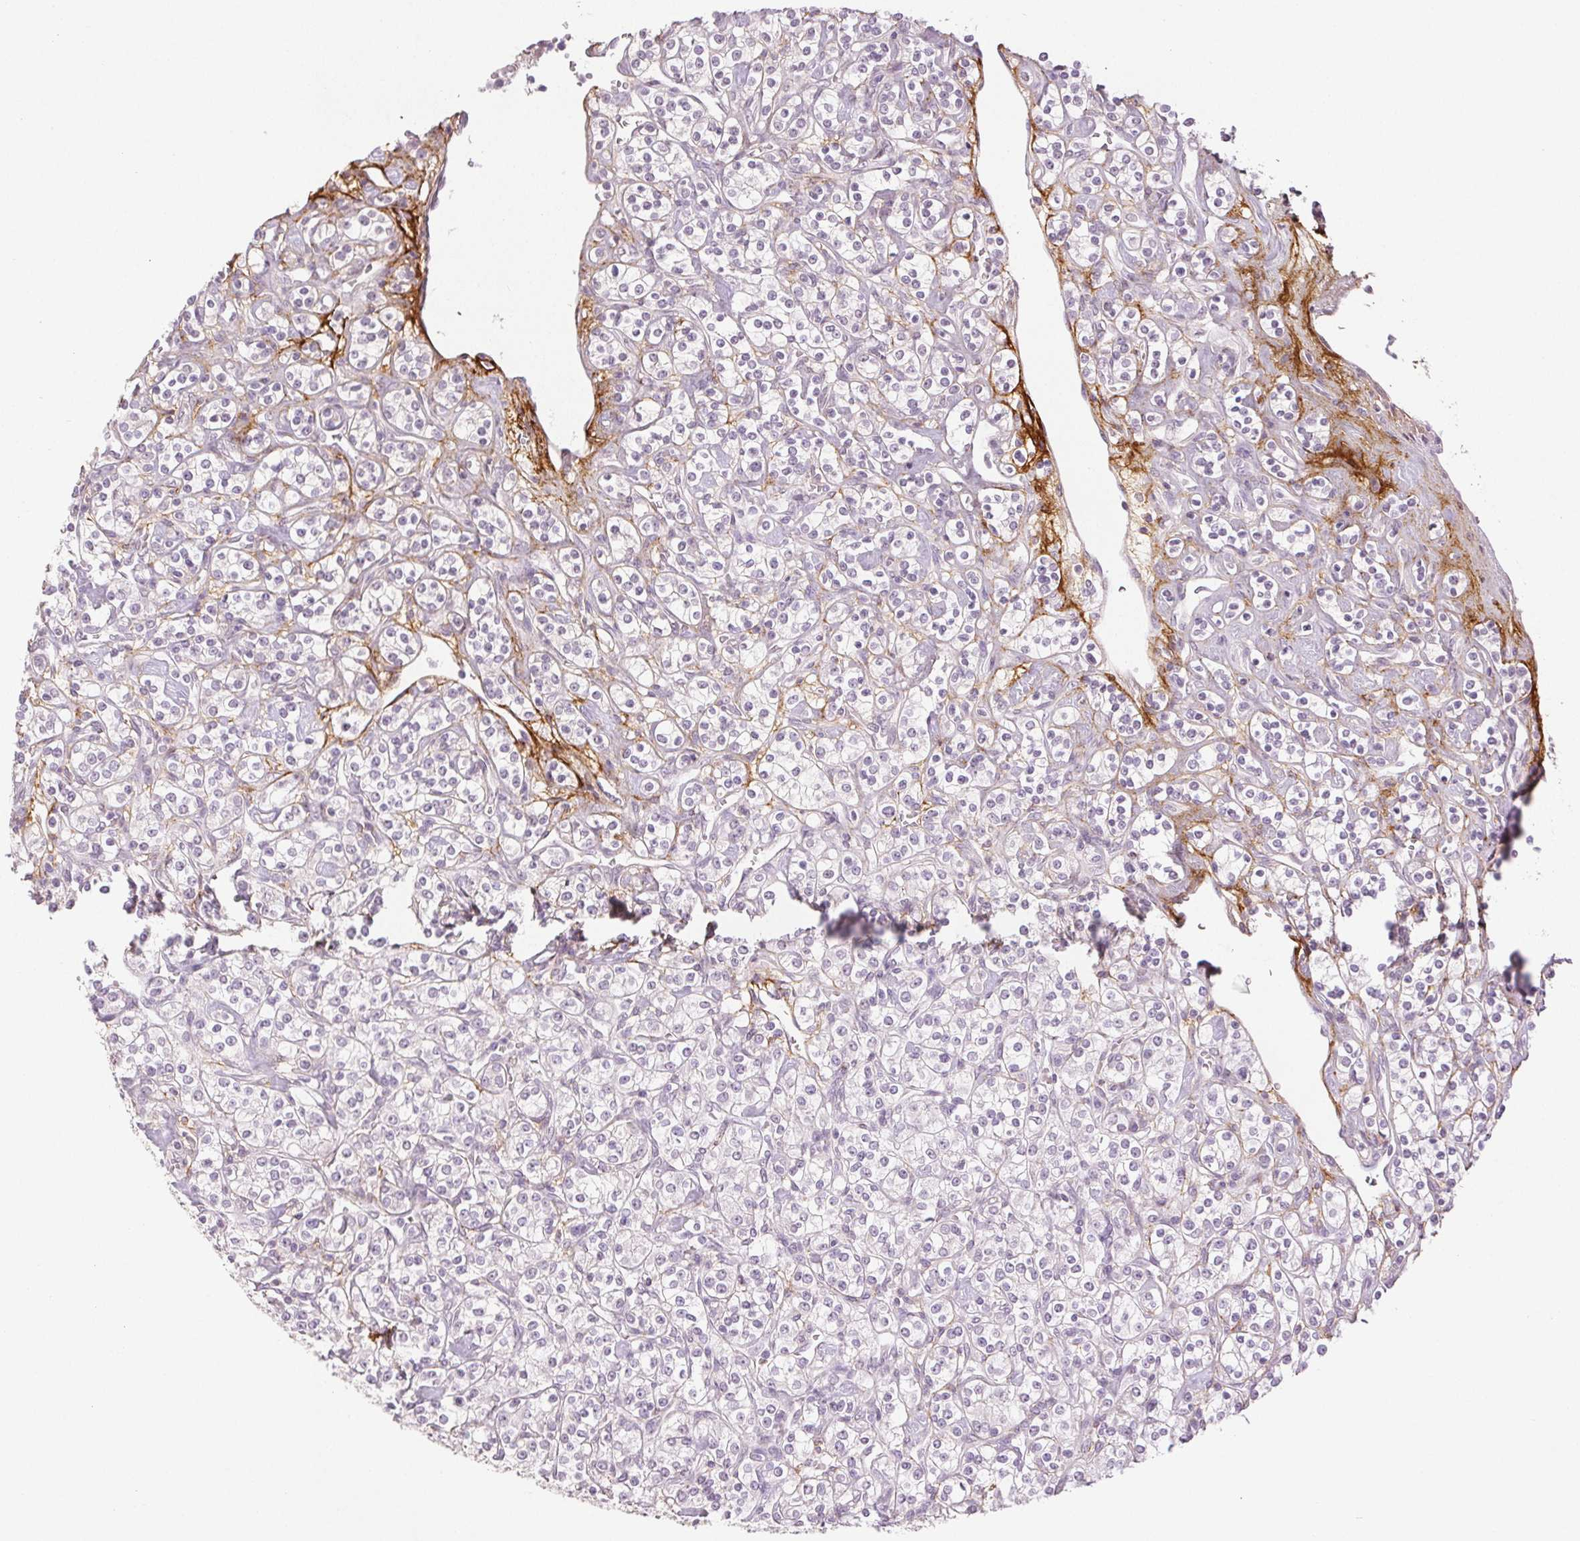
{"staining": {"intensity": "negative", "quantity": "none", "location": "none"}, "tissue": "renal cancer", "cell_type": "Tumor cells", "image_type": "cancer", "snomed": [{"axis": "morphology", "description": "Adenocarcinoma, NOS"}, {"axis": "topography", "description": "Kidney"}], "caption": "Immunohistochemistry (IHC) of human renal cancer (adenocarcinoma) displays no positivity in tumor cells.", "gene": "FBN1", "patient": {"sex": "male", "age": 77}}